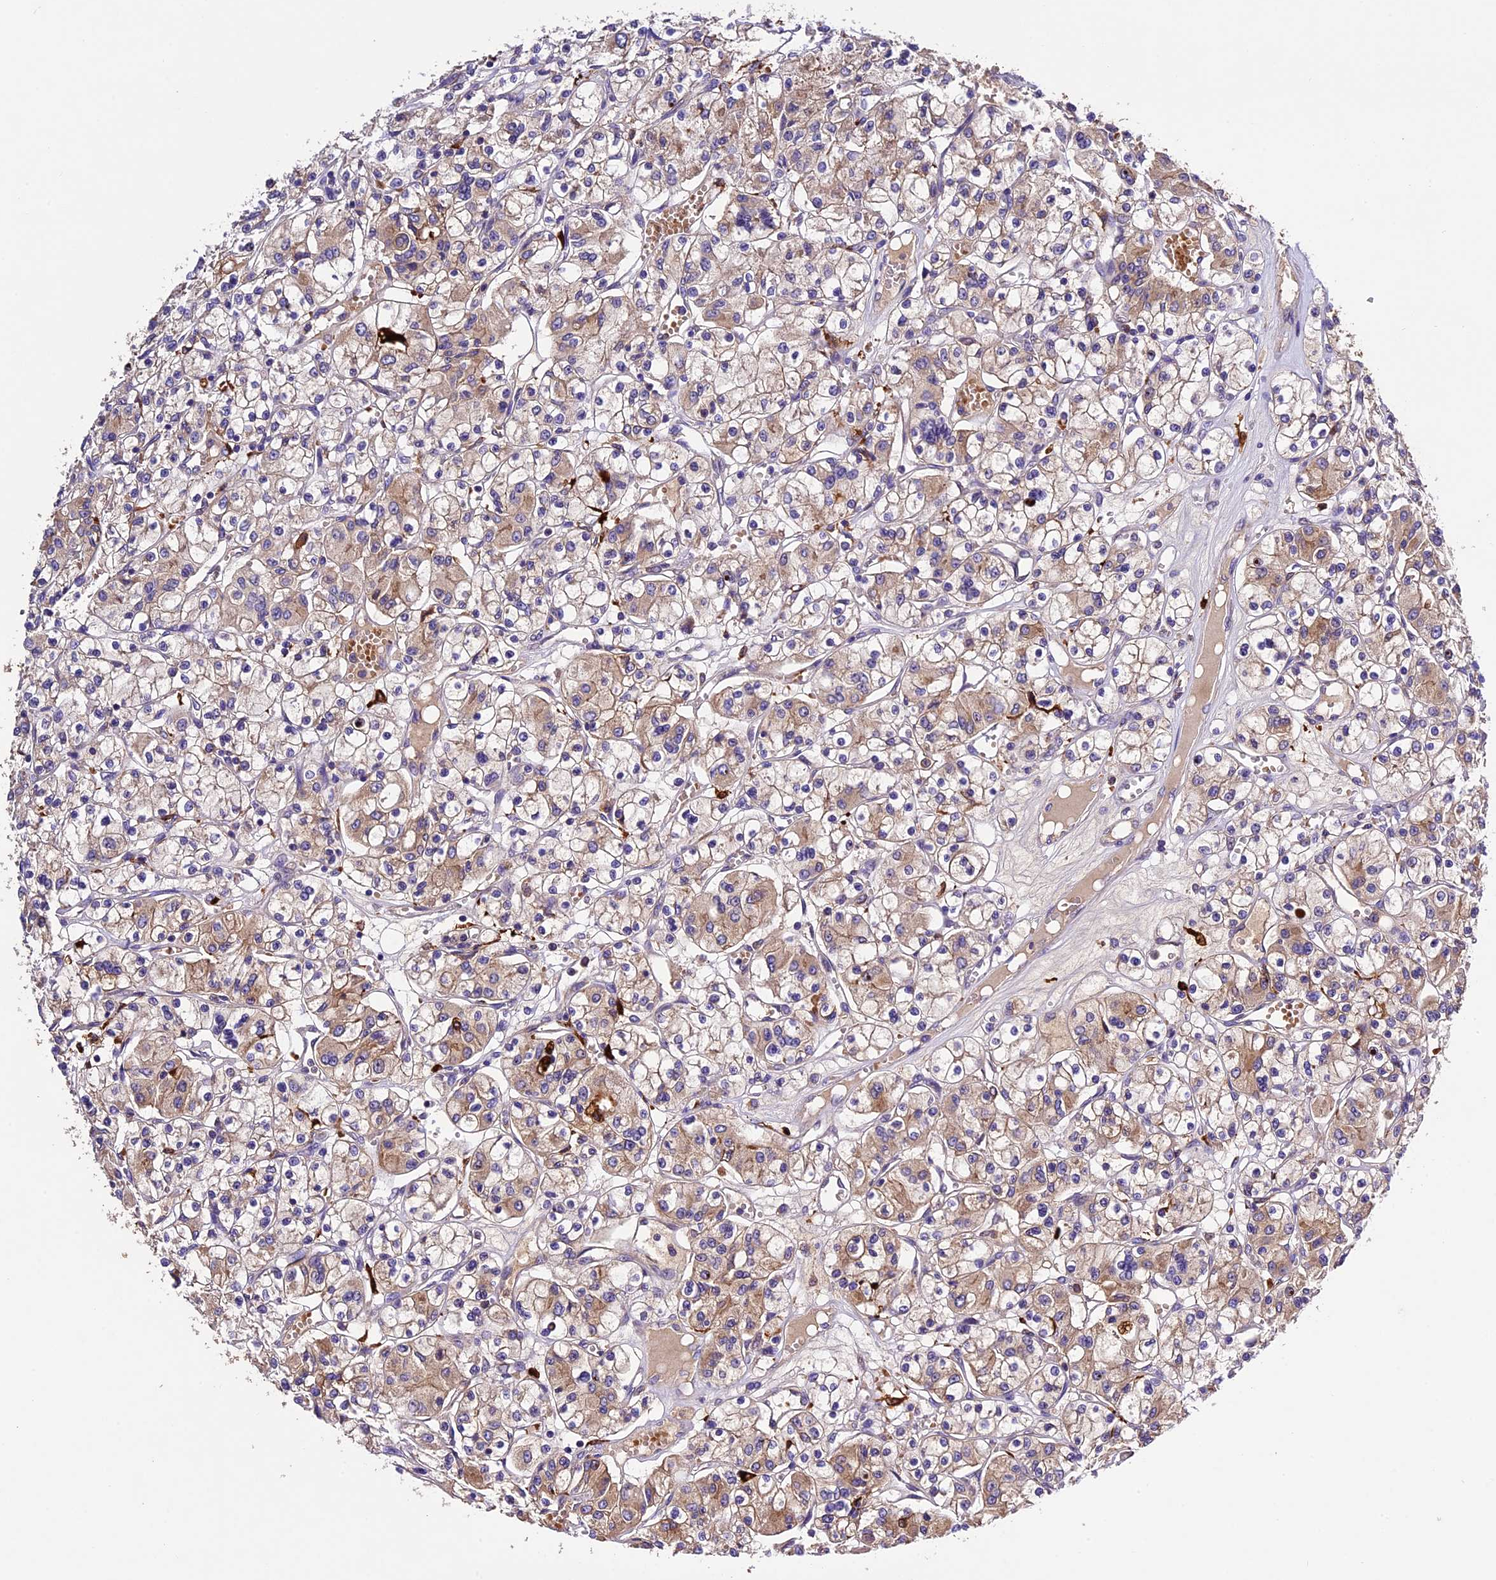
{"staining": {"intensity": "weak", "quantity": ">75%", "location": "cytoplasmic/membranous"}, "tissue": "renal cancer", "cell_type": "Tumor cells", "image_type": "cancer", "snomed": [{"axis": "morphology", "description": "Adenocarcinoma, NOS"}, {"axis": "topography", "description": "Kidney"}], "caption": "About >75% of tumor cells in human renal cancer demonstrate weak cytoplasmic/membranous protein positivity as visualized by brown immunohistochemical staining.", "gene": "CILP2", "patient": {"sex": "female", "age": 59}}